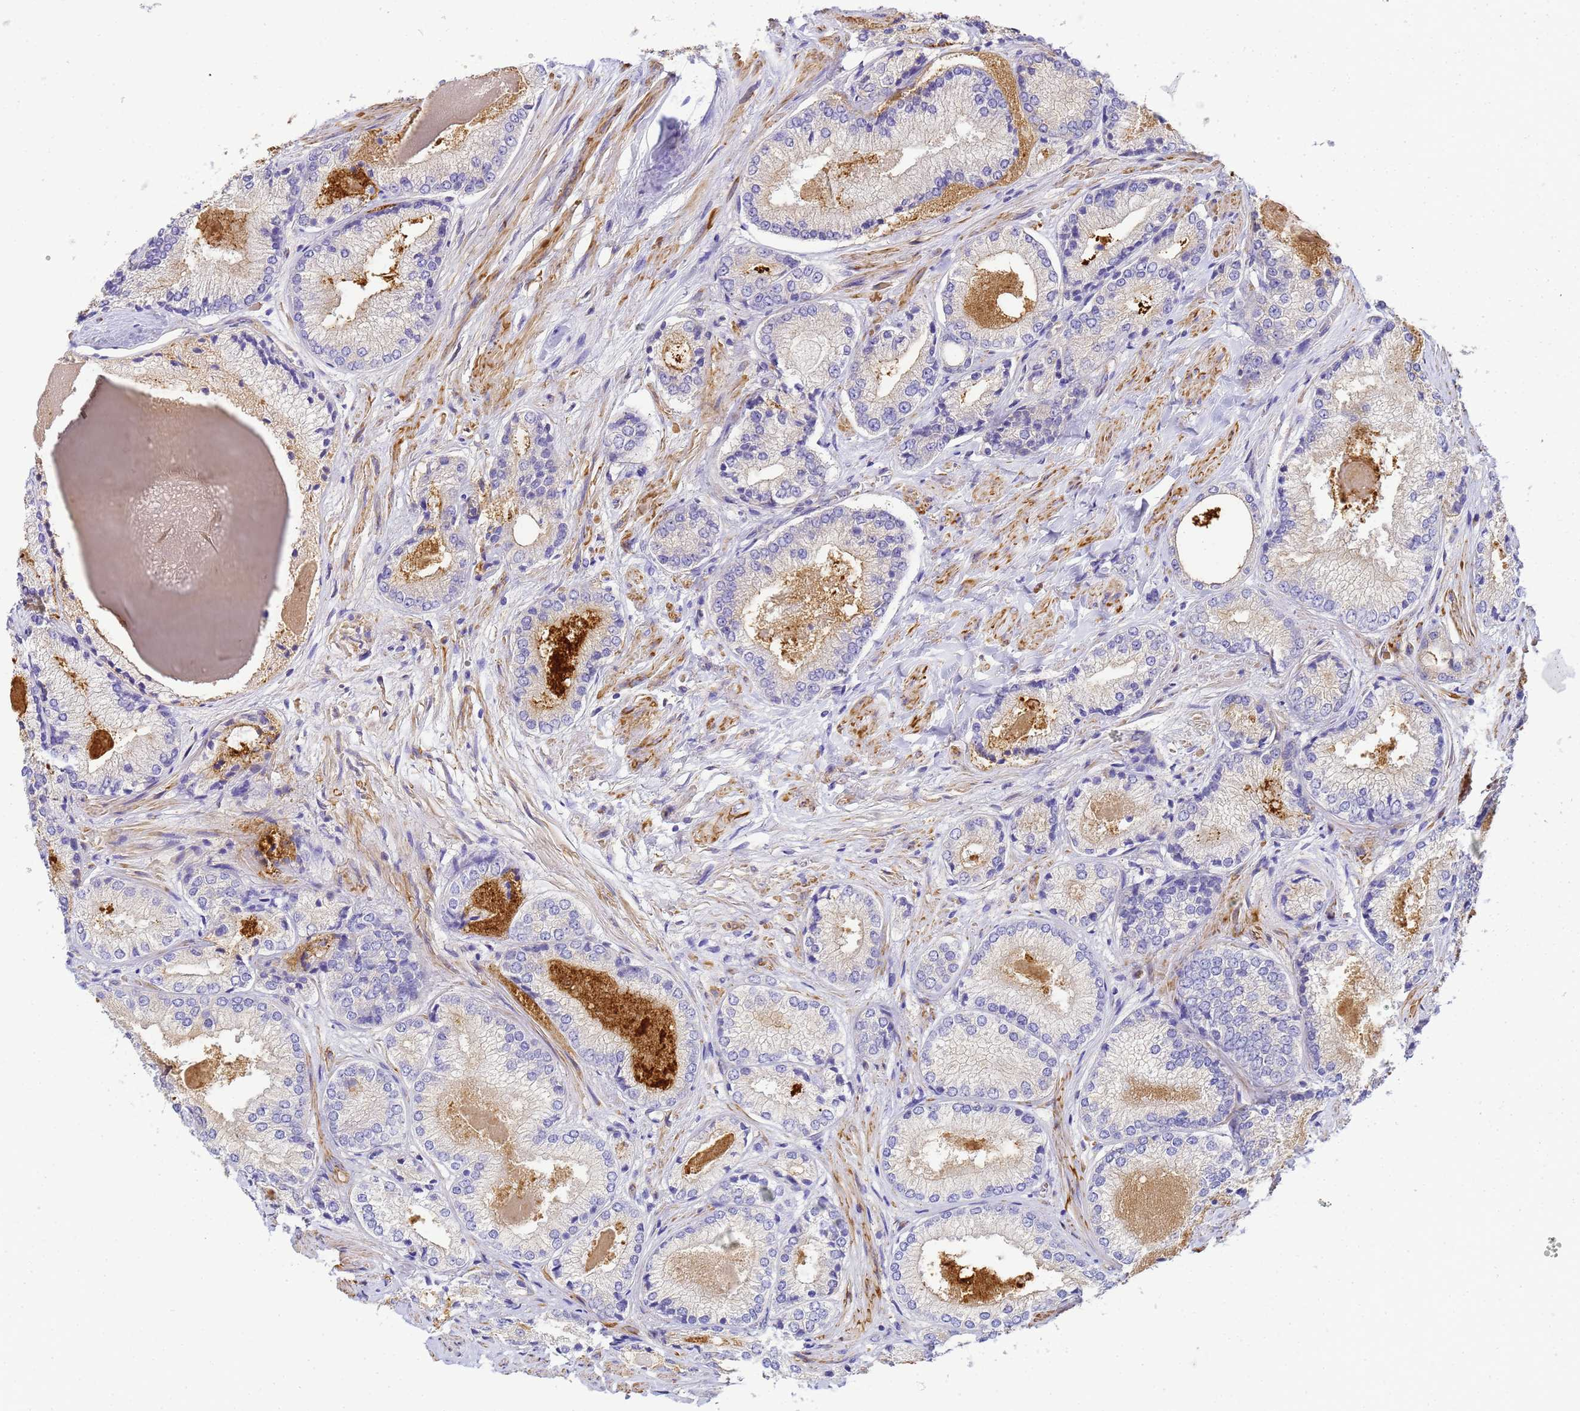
{"staining": {"intensity": "negative", "quantity": "none", "location": "none"}, "tissue": "prostate cancer", "cell_type": "Tumor cells", "image_type": "cancer", "snomed": [{"axis": "morphology", "description": "Adenocarcinoma, Low grade"}, {"axis": "topography", "description": "Prostate"}], "caption": "Tumor cells show no significant protein positivity in prostate cancer (low-grade adenocarcinoma).", "gene": "MYL12A", "patient": {"sex": "male", "age": 68}}